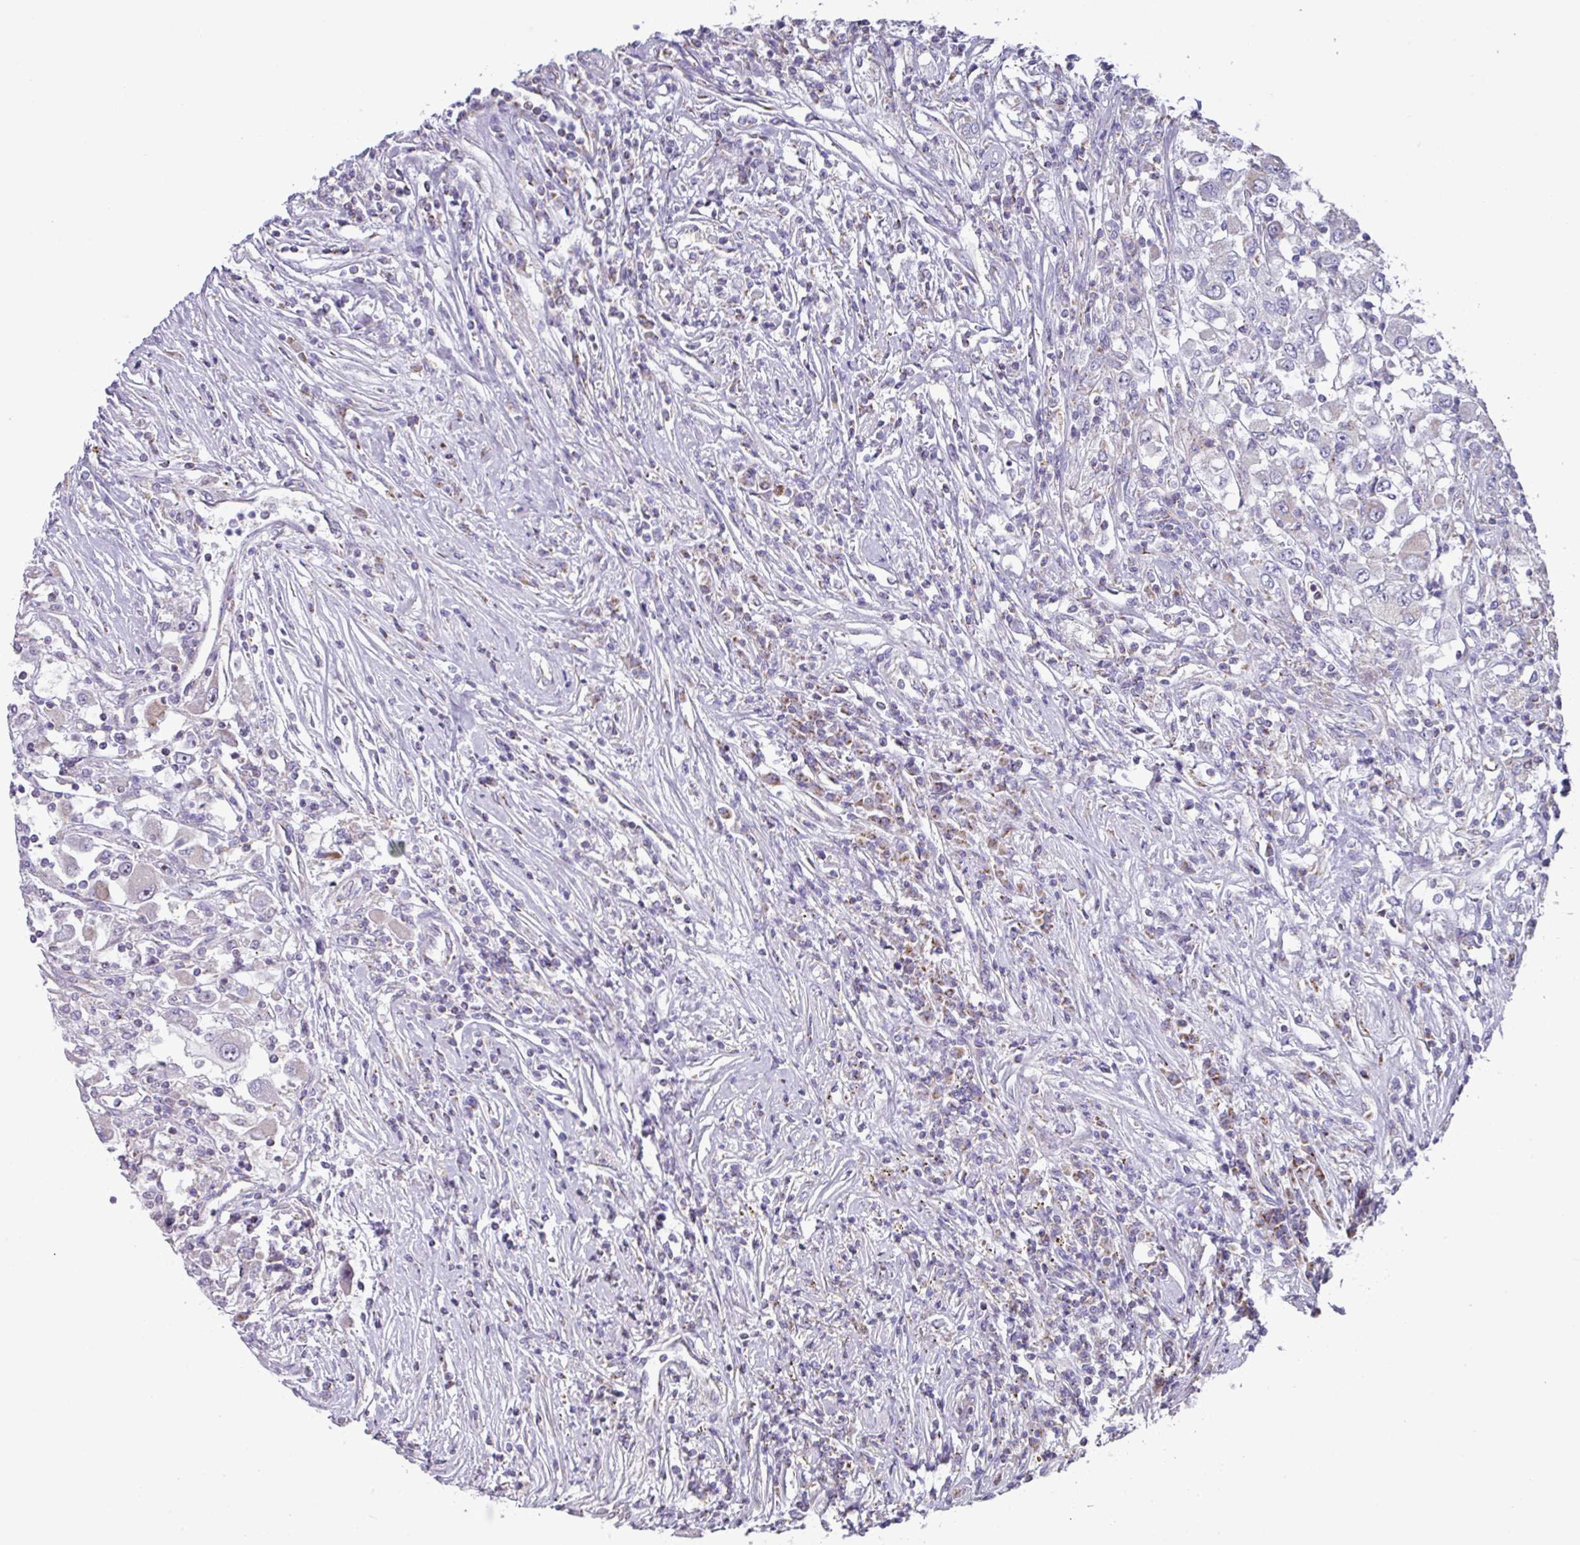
{"staining": {"intensity": "negative", "quantity": "none", "location": "none"}, "tissue": "renal cancer", "cell_type": "Tumor cells", "image_type": "cancer", "snomed": [{"axis": "morphology", "description": "Adenocarcinoma, NOS"}, {"axis": "topography", "description": "Kidney"}], "caption": "Renal cancer (adenocarcinoma) stained for a protein using immunohistochemistry displays no staining tumor cells.", "gene": "MT-ND4", "patient": {"sex": "female", "age": 67}}